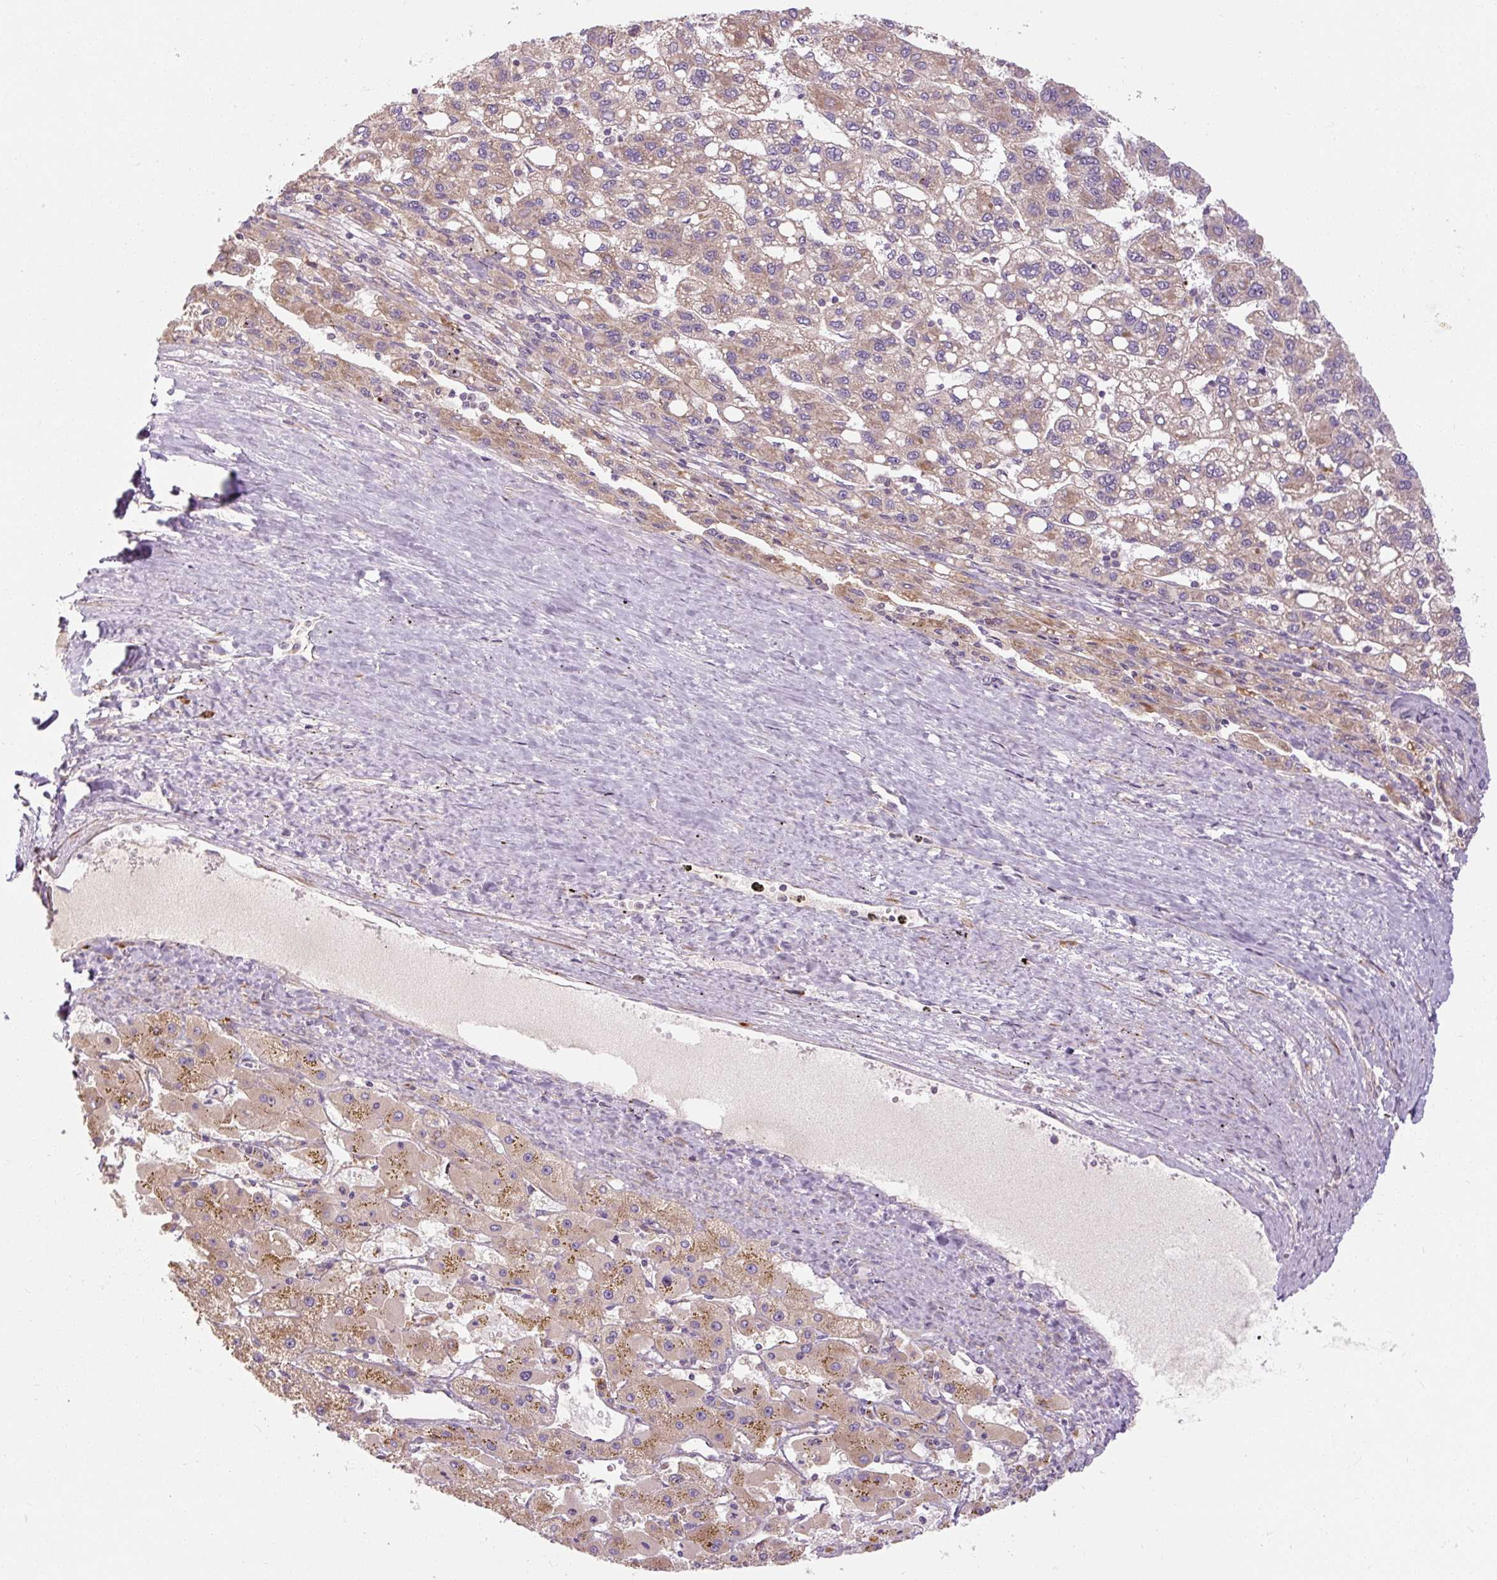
{"staining": {"intensity": "moderate", "quantity": ">75%", "location": "cytoplasmic/membranous"}, "tissue": "liver cancer", "cell_type": "Tumor cells", "image_type": "cancer", "snomed": [{"axis": "morphology", "description": "Carcinoma, Hepatocellular, NOS"}, {"axis": "topography", "description": "Liver"}], "caption": "Hepatocellular carcinoma (liver) stained with DAB immunohistochemistry displays medium levels of moderate cytoplasmic/membranous staining in about >75% of tumor cells.", "gene": "PRSS48", "patient": {"sex": "female", "age": 82}}